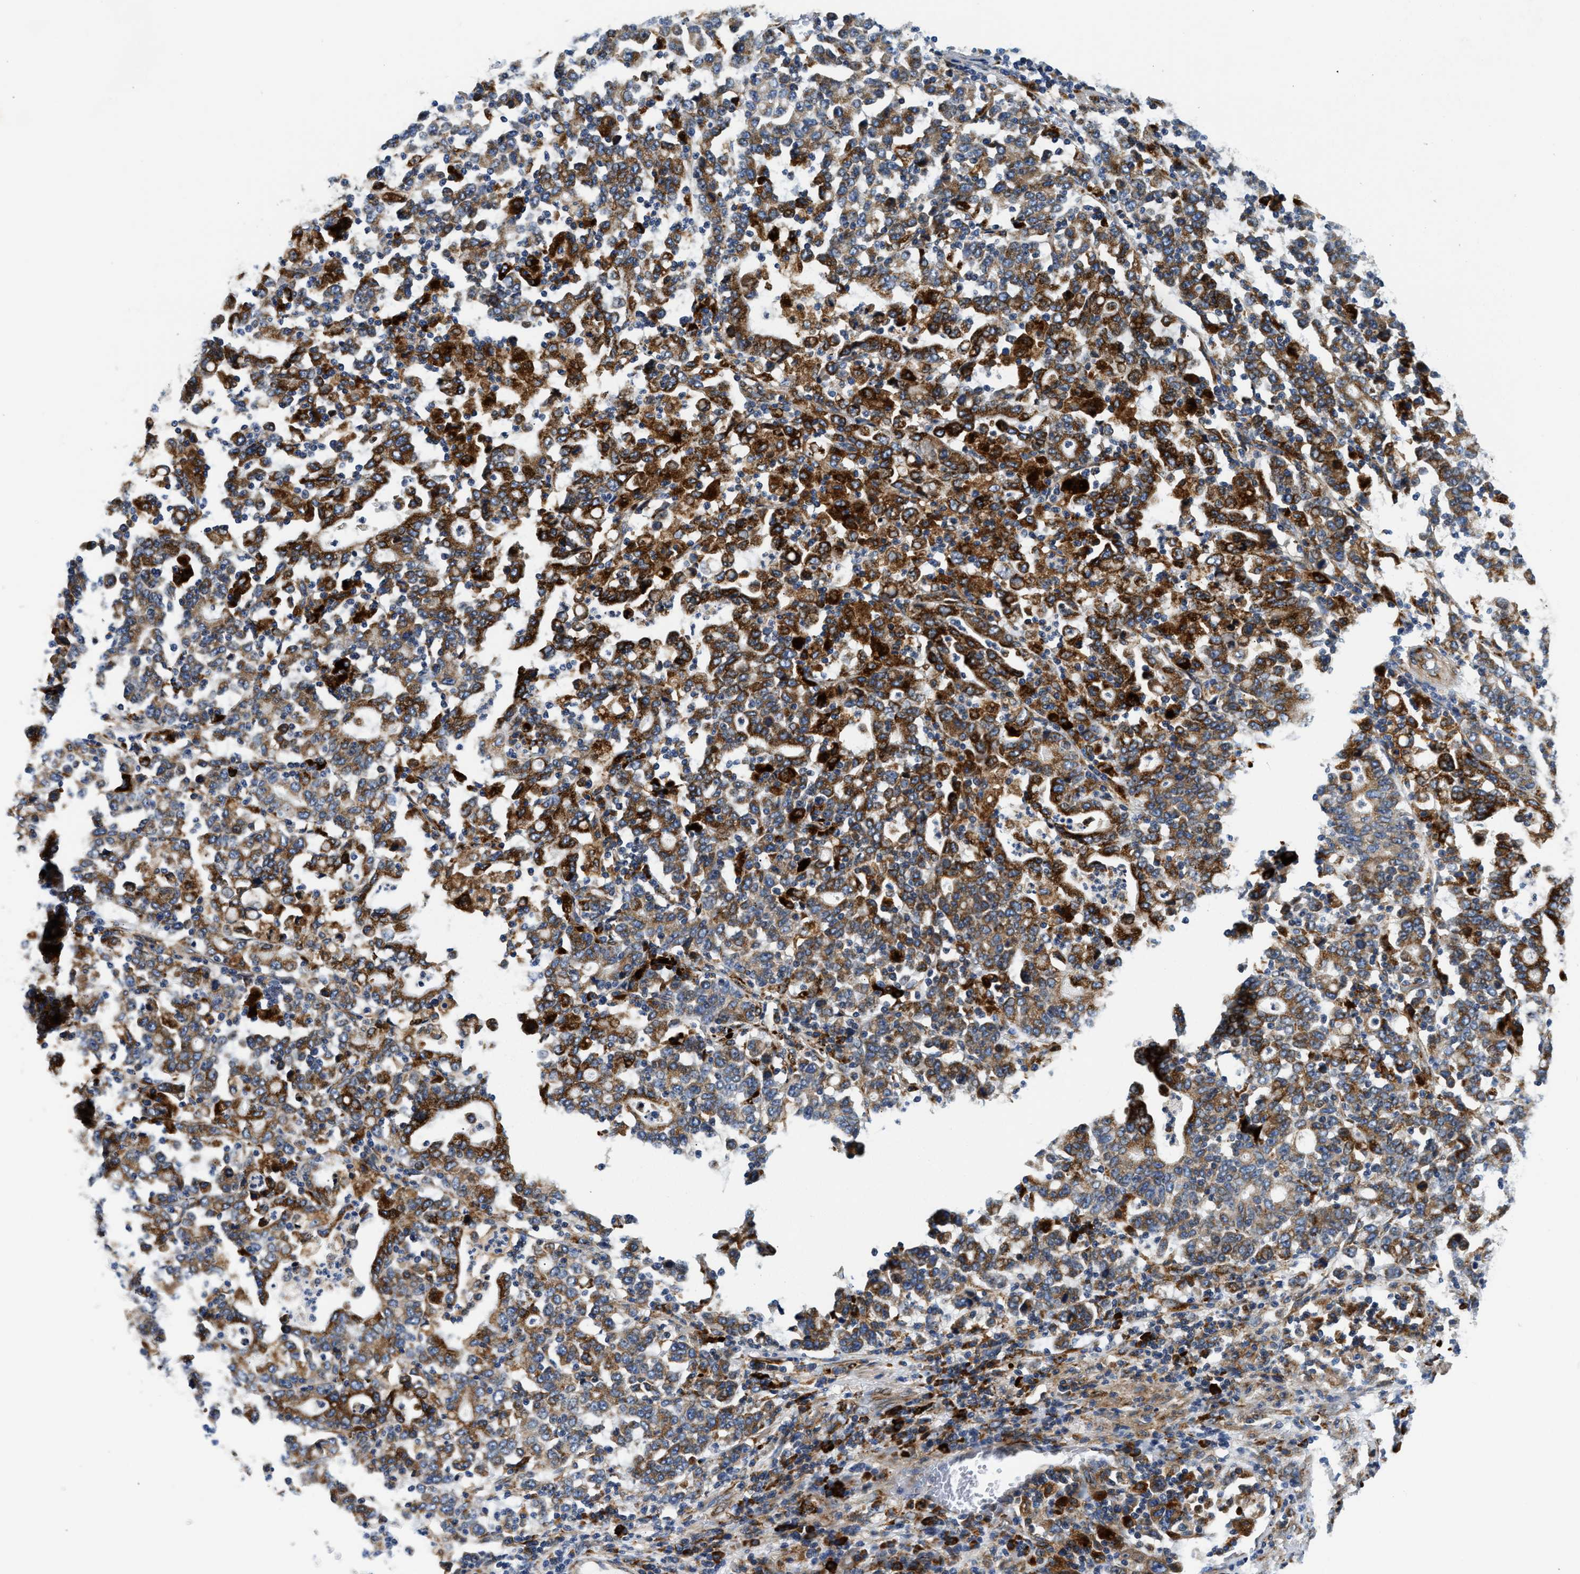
{"staining": {"intensity": "strong", "quantity": ">75%", "location": "cytoplasmic/membranous"}, "tissue": "stomach cancer", "cell_type": "Tumor cells", "image_type": "cancer", "snomed": [{"axis": "morphology", "description": "Adenocarcinoma, NOS"}, {"axis": "topography", "description": "Stomach, upper"}], "caption": "Adenocarcinoma (stomach) stained with a brown dye displays strong cytoplasmic/membranous positive expression in about >75% of tumor cells.", "gene": "AMZ1", "patient": {"sex": "male", "age": 69}}